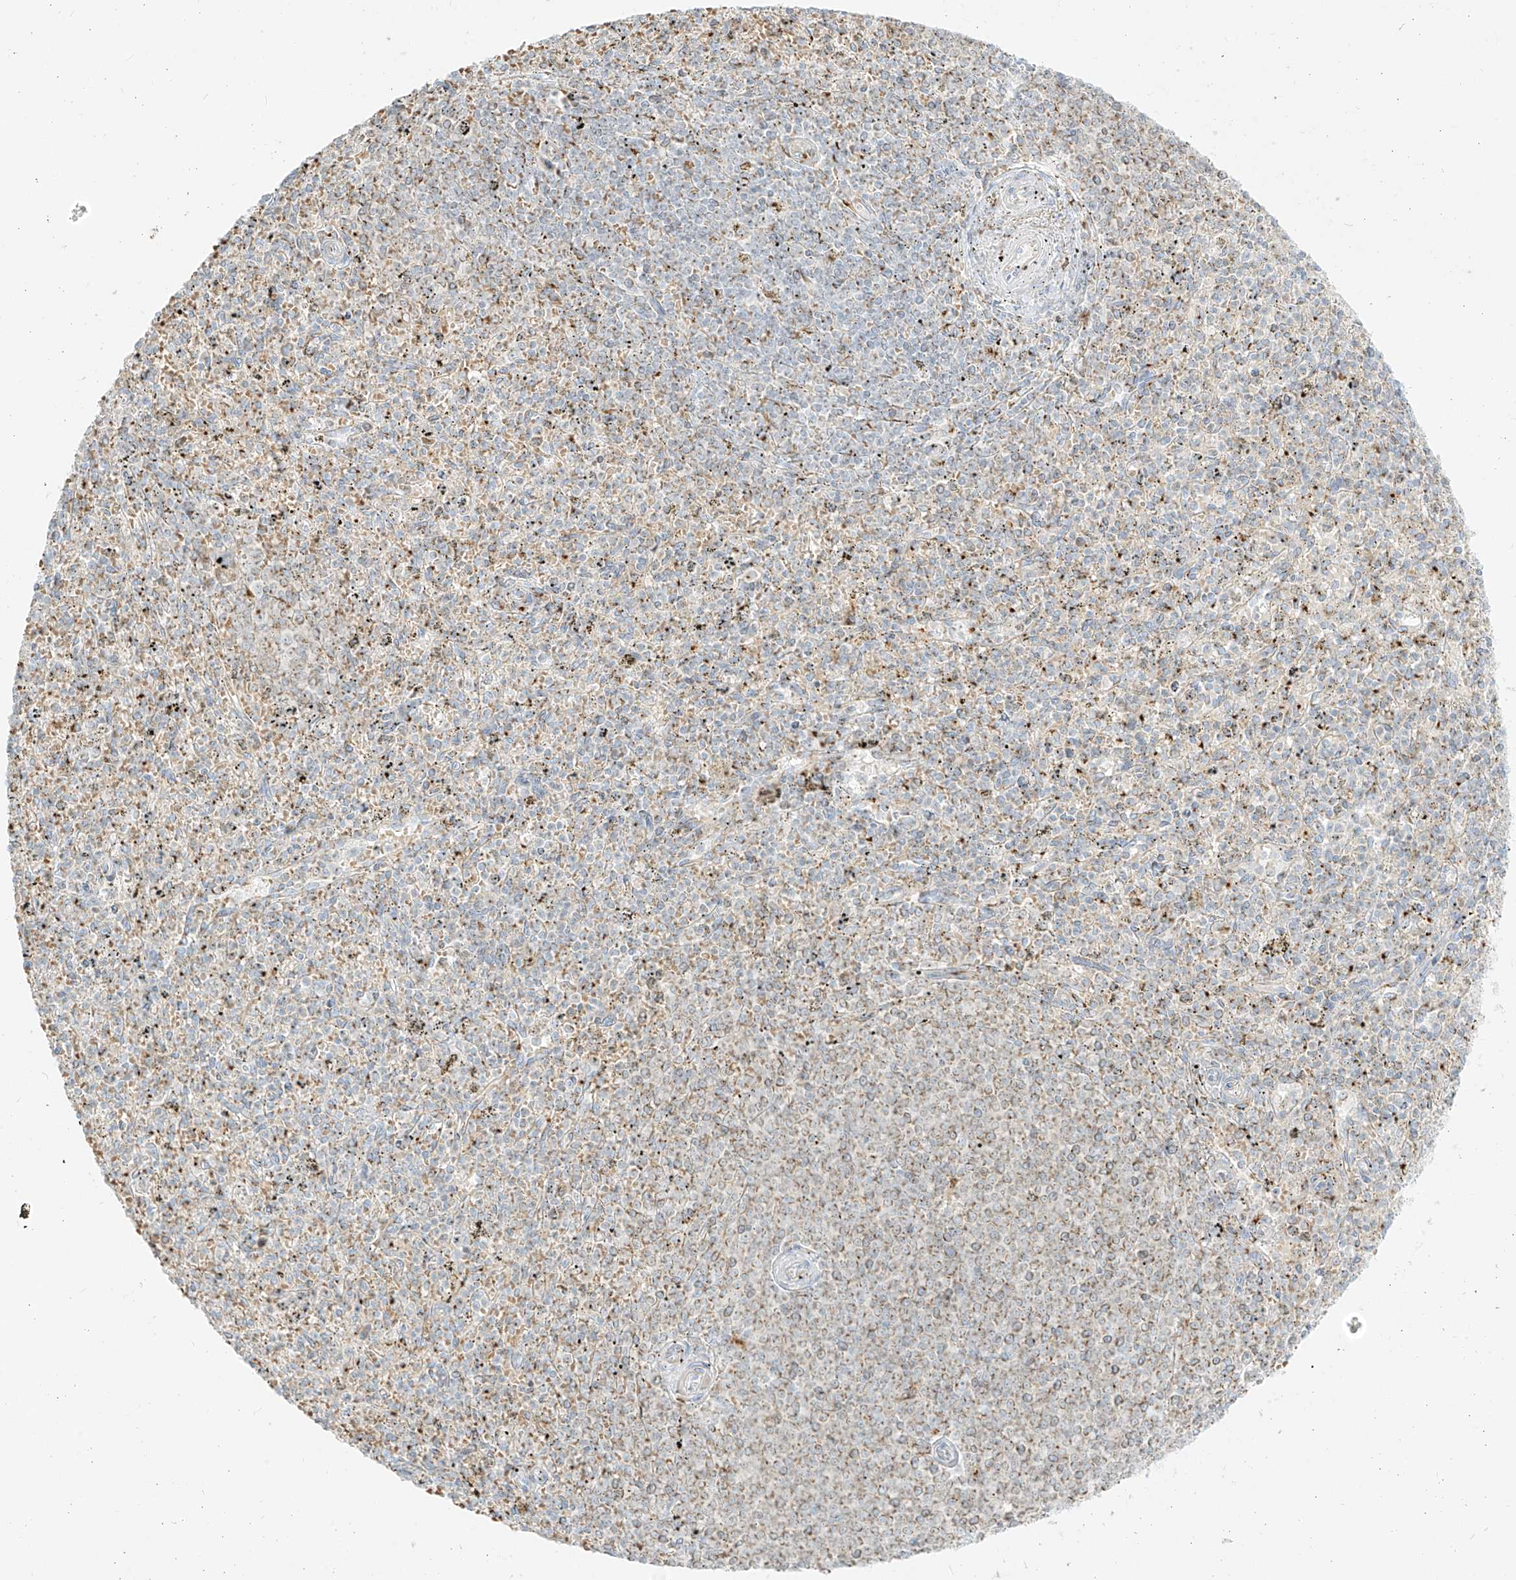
{"staining": {"intensity": "moderate", "quantity": "<25%", "location": "cytoplasmic/membranous"}, "tissue": "spleen", "cell_type": "Cells in red pulp", "image_type": "normal", "snomed": [{"axis": "morphology", "description": "Normal tissue, NOS"}, {"axis": "topography", "description": "Spleen"}], "caption": "Immunohistochemical staining of benign spleen reveals <25% levels of moderate cytoplasmic/membranous protein expression in approximately <25% of cells in red pulp. The staining is performed using DAB (3,3'-diaminobenzidine) brown chromogen to label protein expression. The nuclei are counter-stained blue using hematoxylin.", "gene": "TMEM87B", "patient": {"sex": "male", "age": 72}}